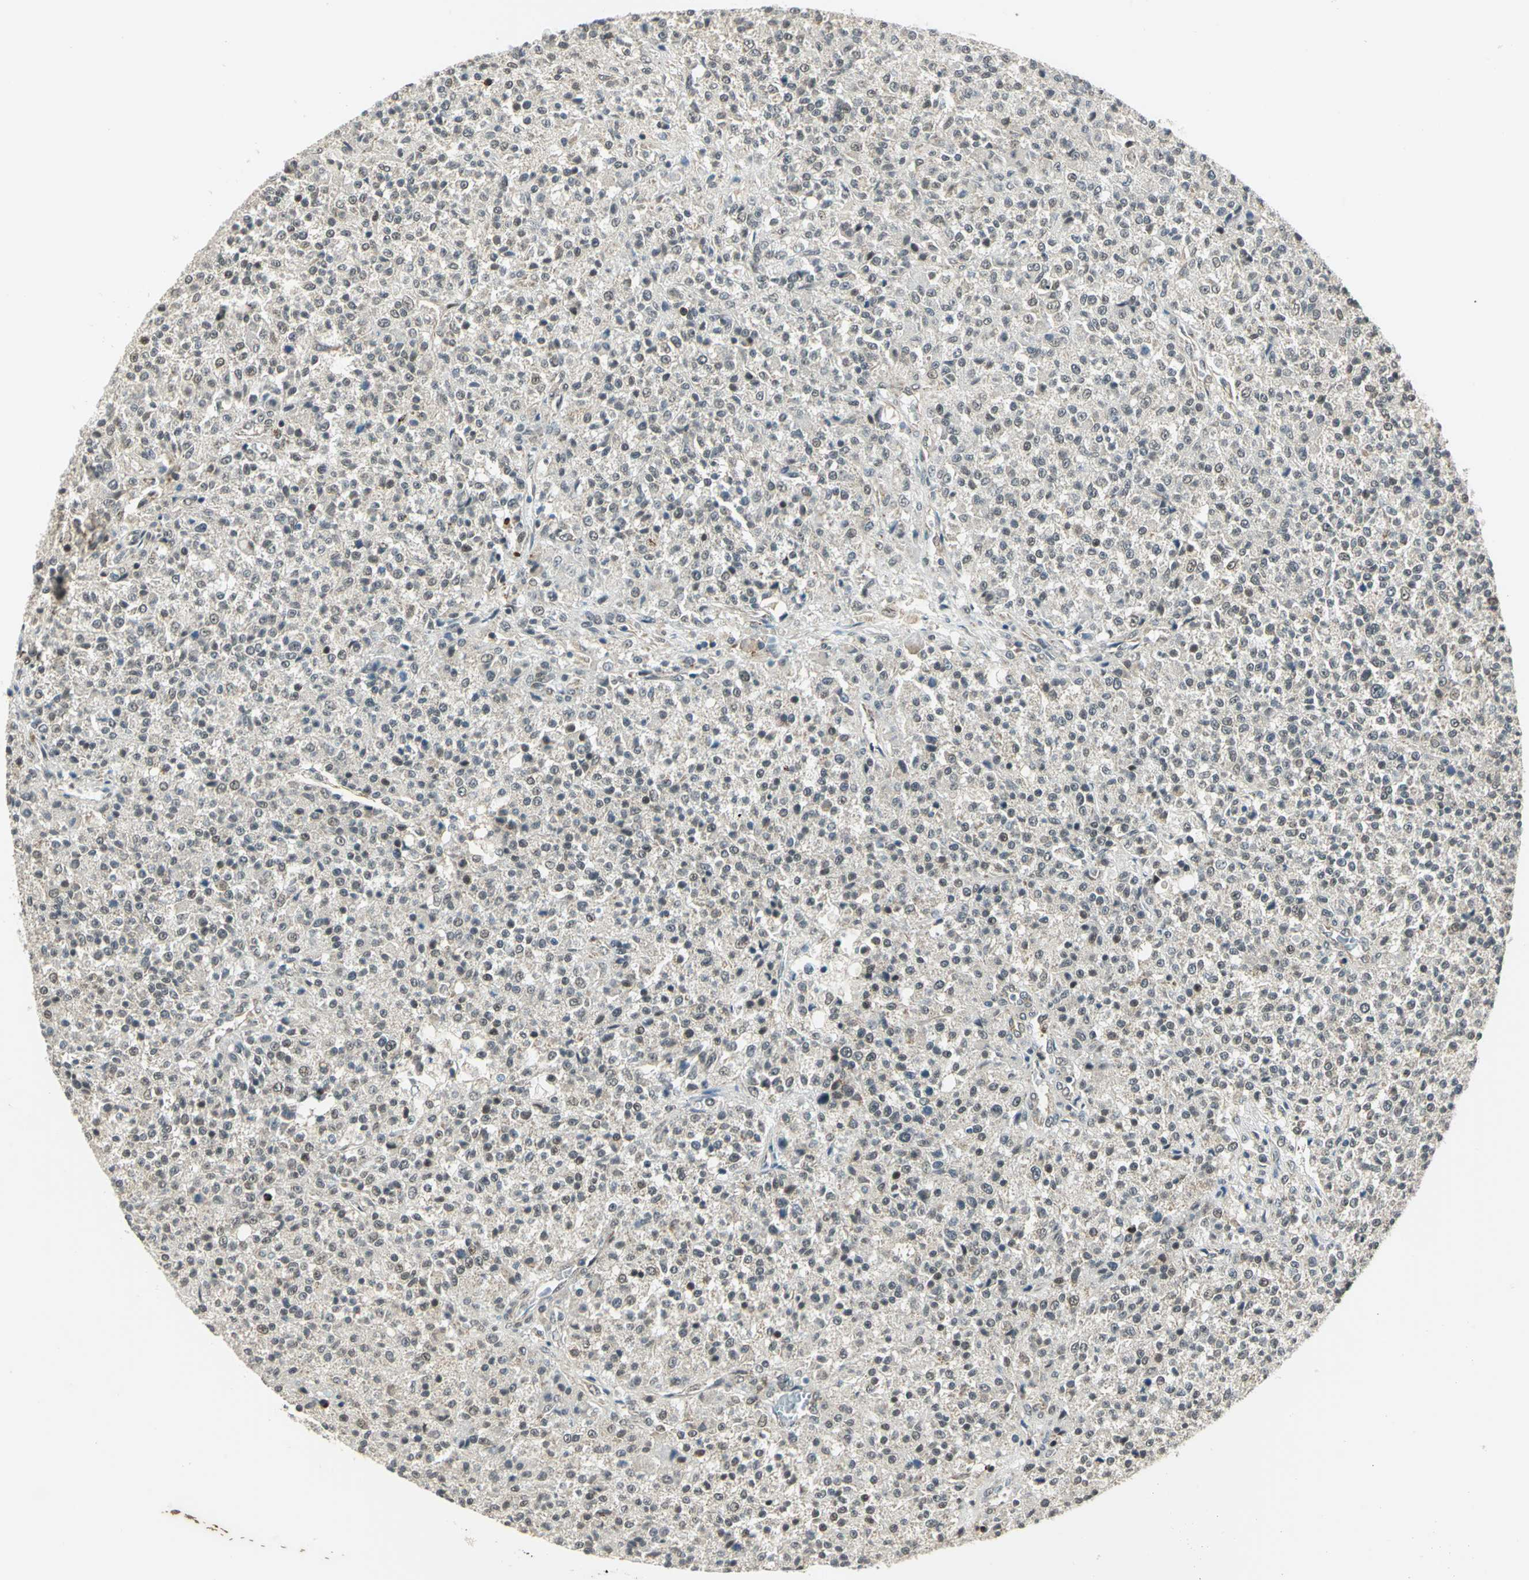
{"staining": {"intensity": "weak", "quantity": "25%-75%", "location": "cytoplasmic/membranous,nuclear"}, "tissue": "testis cancer", "cell_type": "Tumor cells", "image_type": "cancer", "snomed": [{"axis": "morphology", "description": "Seminoma, NOS"}, {"axis": "topography", "description": "Testis"}], "caption": "Approximately 25%-75% of tumor cells in human testis cancer show weak cytoplasmic/membranous and nuclear protein staining as visualized by brown immunohistochemical staining.", "gene": "PLAGL2", "patient": {"sex": "male", "age": 59}}